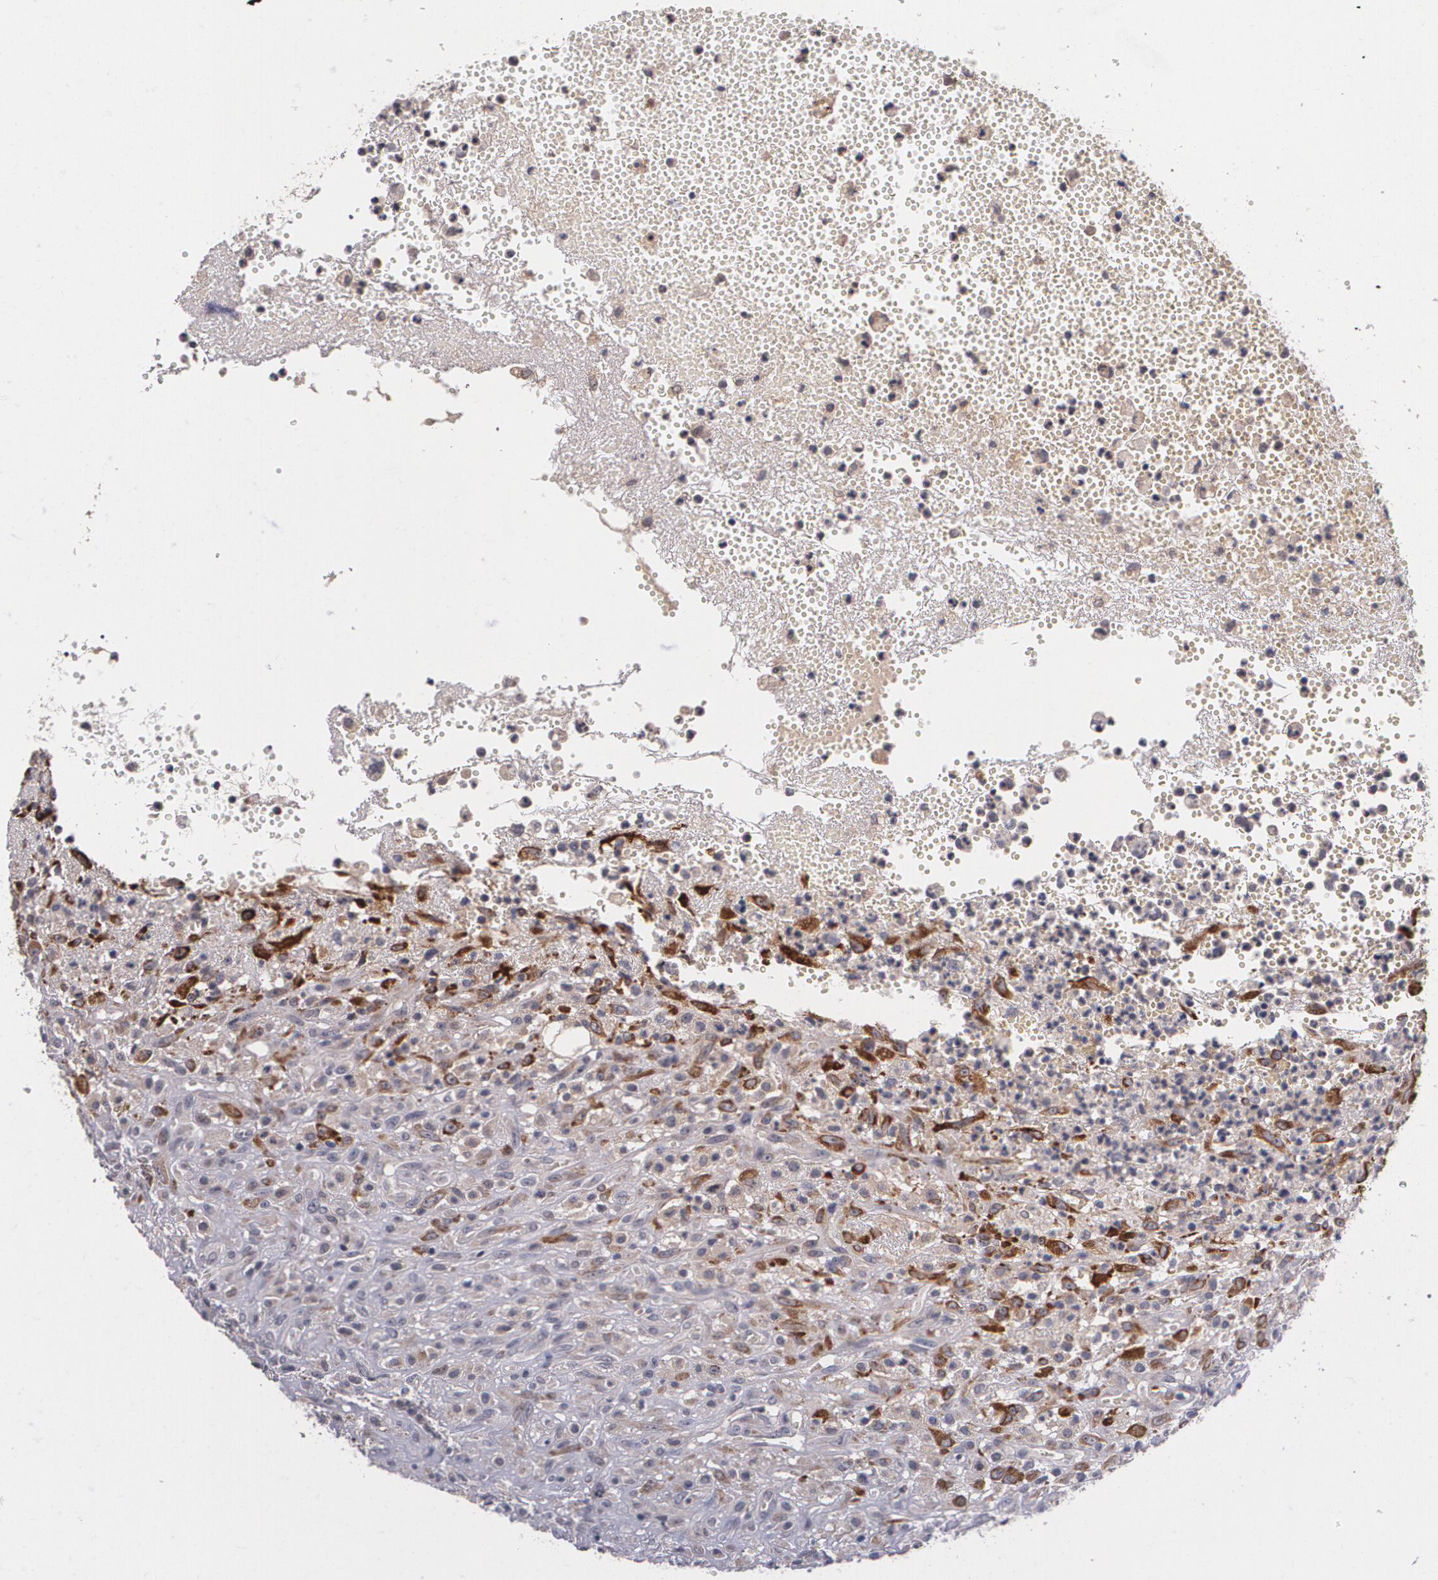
{"staining": {"intensity": "weak", "quantity": "25%-75%", "location": "cytoplasmic/membranous"}, "tissue": "glioma", "cell_type": "Tumor cells", "image_type": "cancer", "snomed": [{"axis": "morphology", "description": "Glioma, malignant, High grade"}, {"axis": "topography", "description": "Brain"}], "caption": "This photomicrograph shows immunohistochemistry staining of glioma, with low weak cytoplasmic/membranous staining in about 25%-75% of tumor cells.", "gene": "IFNGR2", "patient": {"sex": "male", "age": 66}}